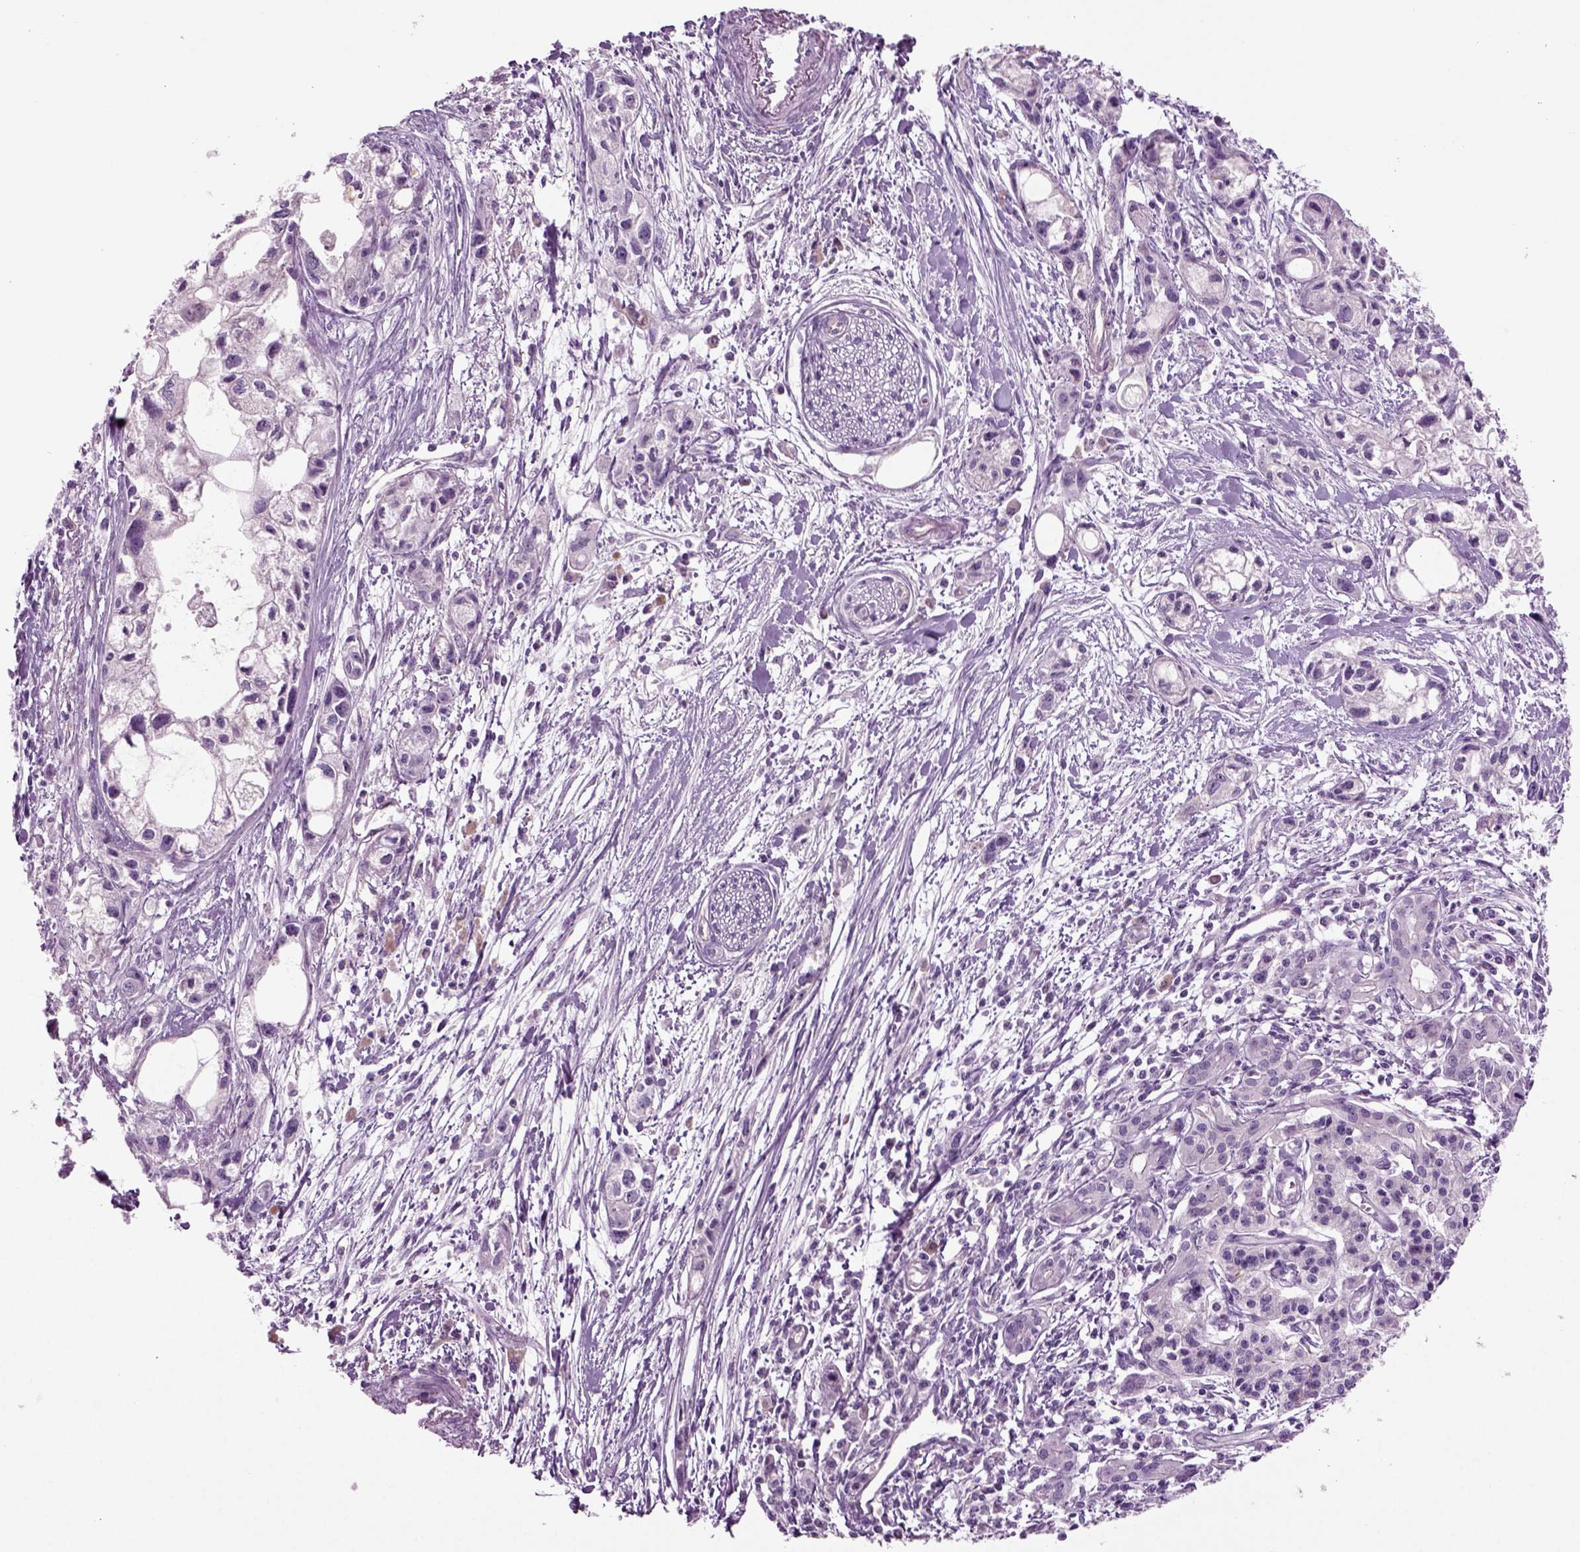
{"staining": {"intensity": "negative", "quantity": "none", "location": "none"}, "tissue": "pancreatic cancer", "cell_type": "Tumor cells", "image_type": "cancer", "snomed": [{"axis": "morphology", "description": "Adenocarcinoma, NOS"}, {"axis": "topography", "description": "Pancreas"}], "caption": "Immunohistochemistry (IHC) image of pancreatic cancer (adenocarcinoma) stained for a protein (brown), which demonstrates no staining in tumor cells.", "gene": "COL9A2", "patient": {"sex": "female", "age": 61}}